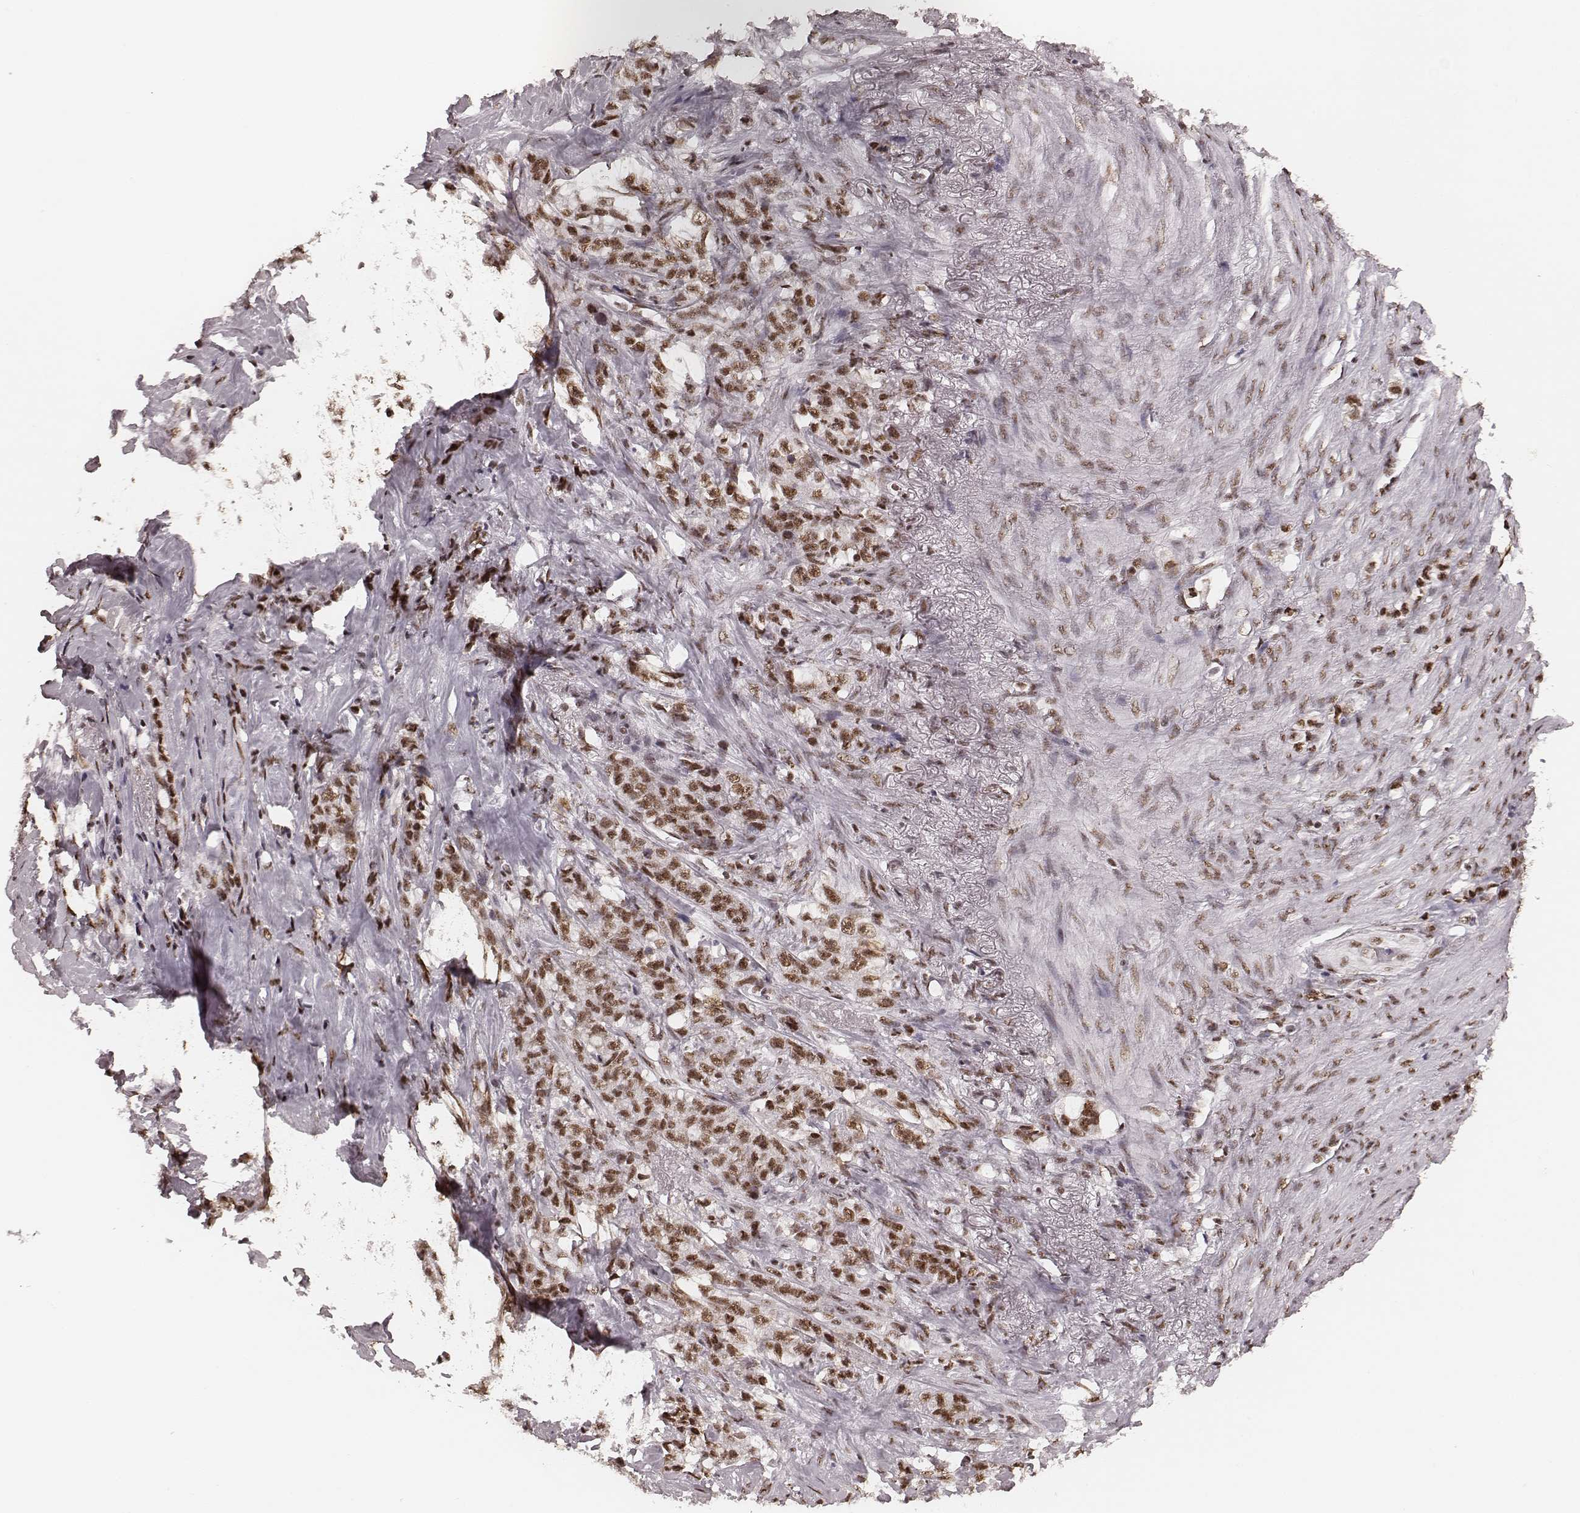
{"staining": {"intensity": "moderate", "quantity": ">75%", "location": "nuclear"}, "tissue": "stomach cancer", "cell_type": "Tumor cells", "image_type": "cancer", "snomed": [{"axis": "morphology", "description": "Adenocarcinoma, NOS"}, {"axis": "topography", "description": "Stomach, lower"}], "caption": "There is medium levels of moderate nuclear positivity in tumor cells of adenocarcinoma (stomach), as demonstrated by immunohistochemical staining (brown color).", "gene": "LUC7L", "patient": {"sex": "male", "age": 88}}